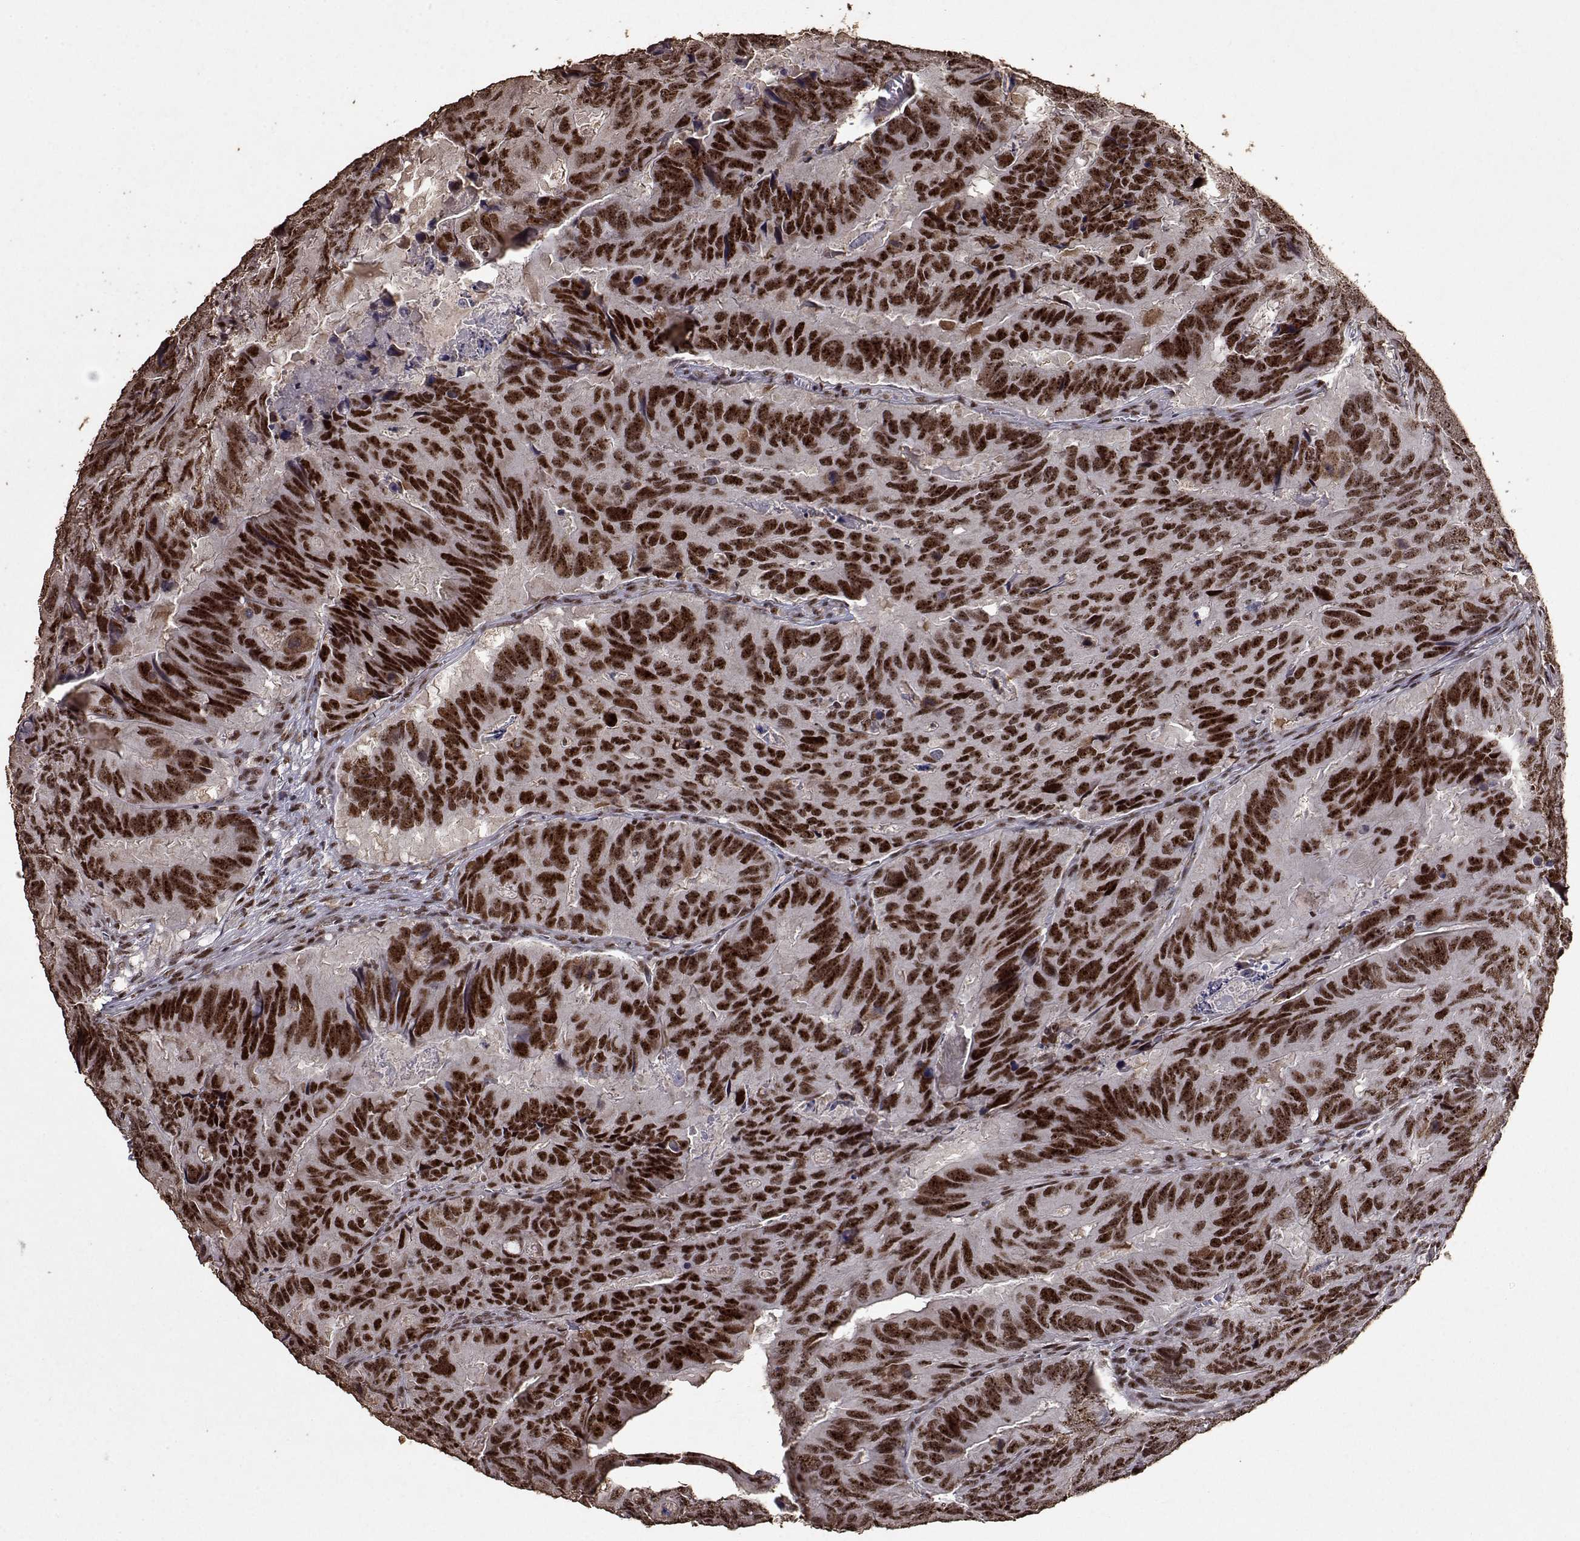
{"staining": {"intensity": "strong", "quantity": ">75%", "location": "nuclear"}, "tissue": "colorectal cancer", "cell_type": "Tumor cells", "image_type": "cancer", "snomed": [{"axis": "morphology", "description": "Adenocarcinoma, NOS"}, {"axis": "topography", "description": "Colon"}], "caption": "There is high levels of strong nuclear positivity in tumor cells of adenocarcinoma (colorectal), as demonstrated by immunohistochemical staining (brown color).", "gene": "TOE1", "patient": {"sex": "male", "age": 79}}